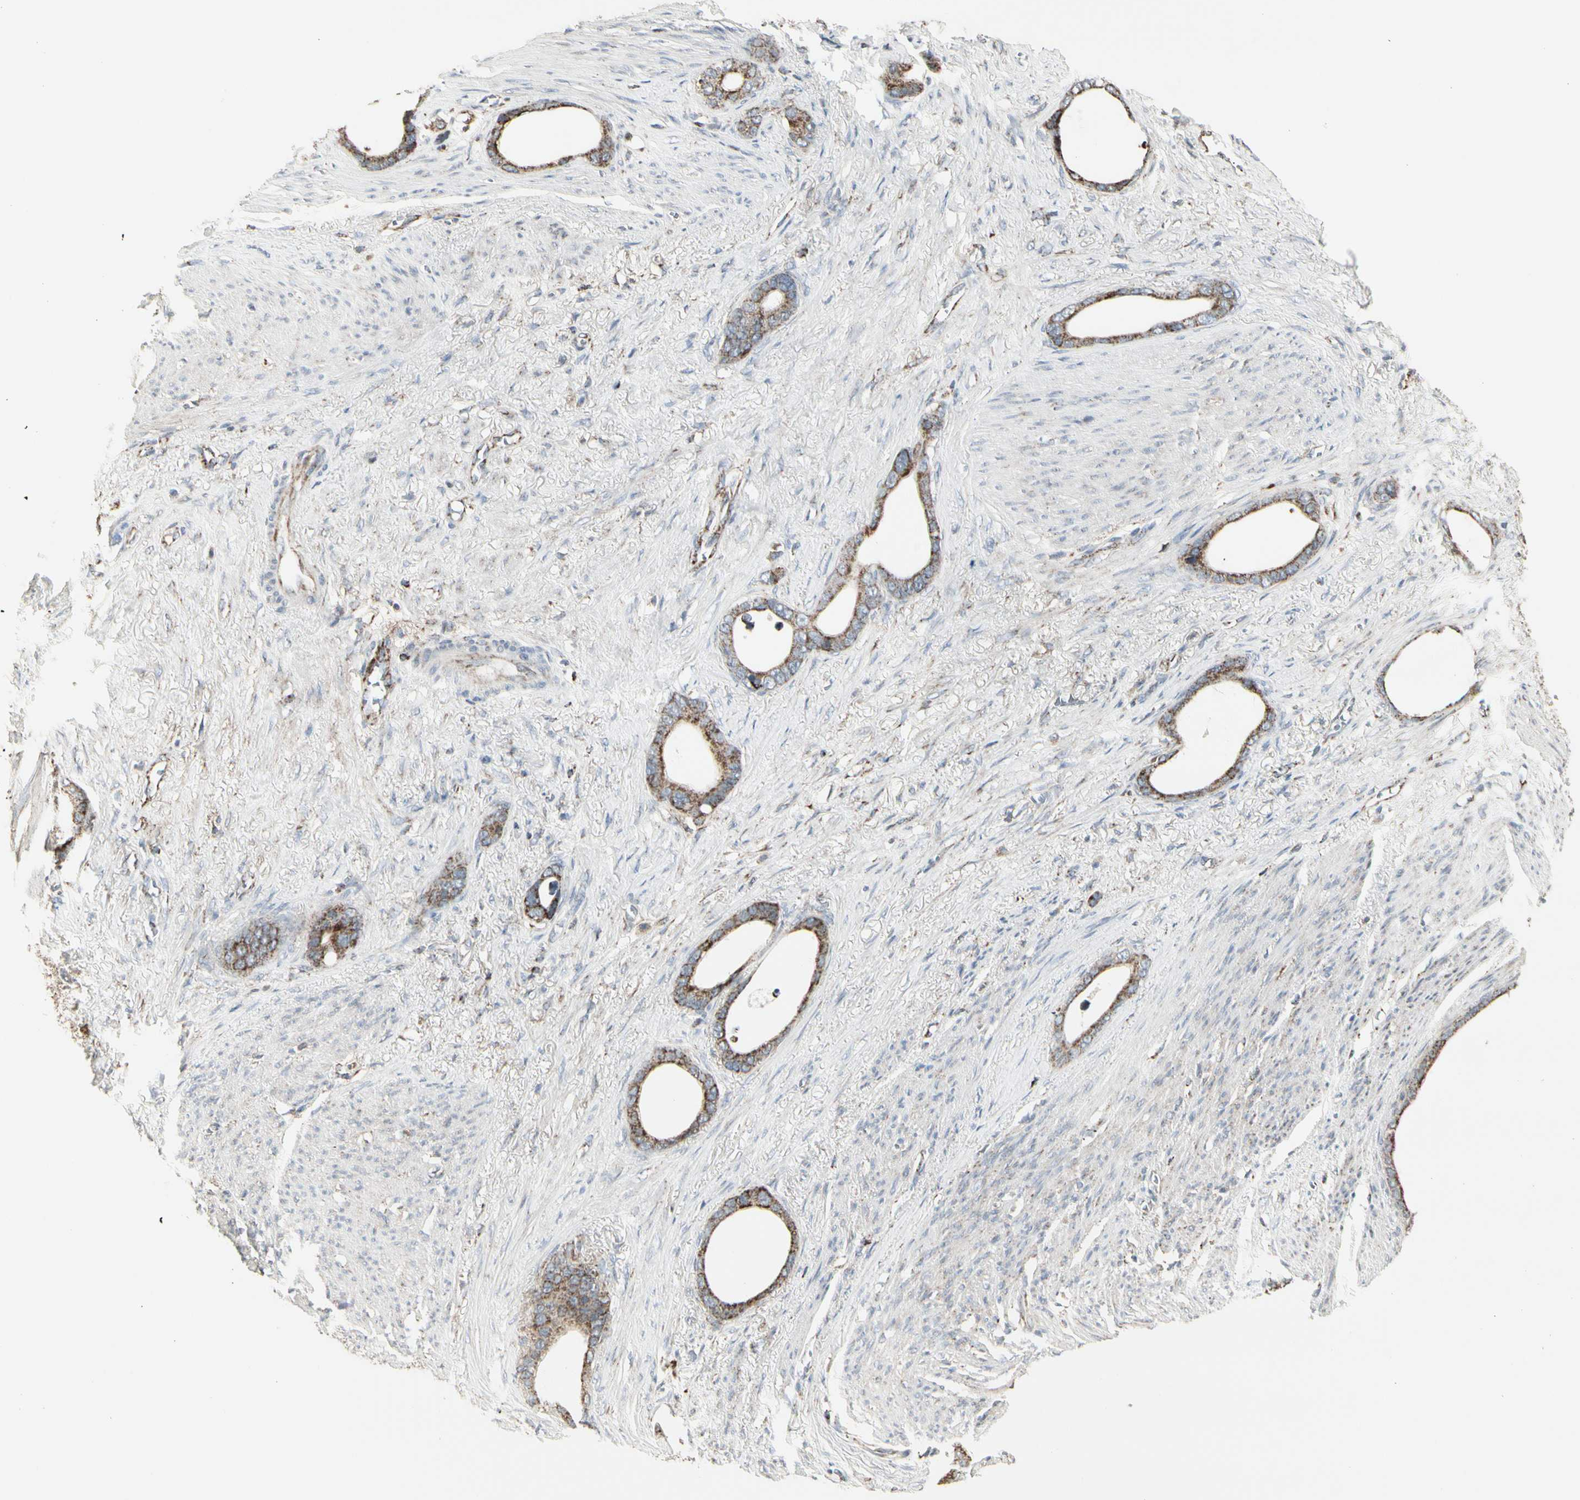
{"staining": {"intensity": "moderate", "quantity": ">75%", "location": "cytoplasmic/membranous"}, "tissue": "stomach cancer", "cell_type": "Tumor cells", "image_type": "cancer", "snomed": [{"axis": "morphology", "description": "Adenocarcinoma, NOS"}, {"axis": "topography", "description": "Stomach"}], "caption": "Tumor cells show medium levels of moderate cytoplasmic/membranous expression in about >75% of cells in human adenocarcinoma (stomach). (Brightfield microscopy of DAB IHC at high magnification).", "gene": "TMEM176A", "patient": {"sex": "female", "age": 75}}